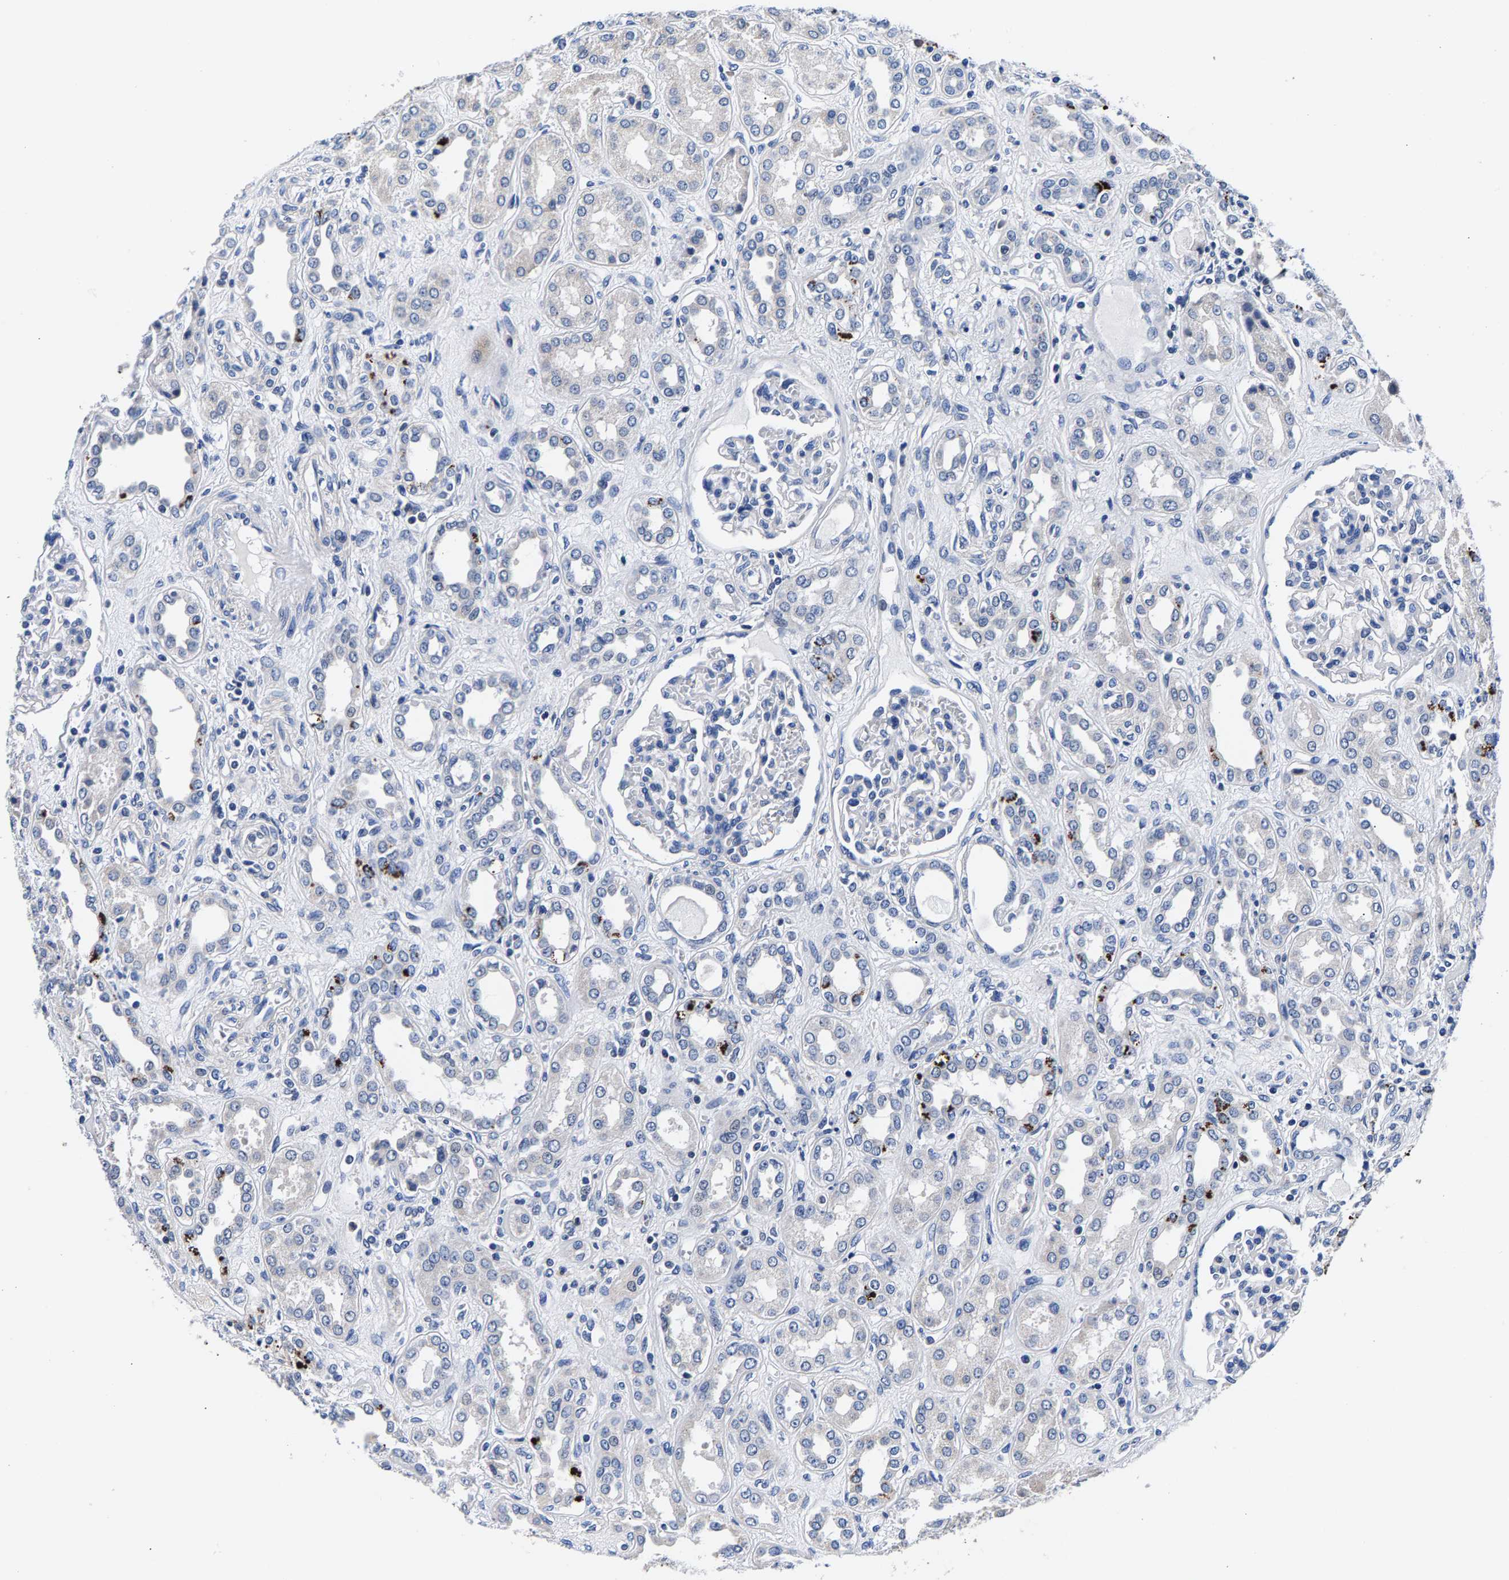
{"staining": {"intensity": "negative", "quantity": "none", "location": "none"}, "tissue": "kidney", "cell_type": "Cells in glomeruli", "image_type": "normal", "snomed": [{"axis": "morphology", "description": "Normal tissue, NOS"}, {"axis": "topography", "description": "Kidney"}], "caption": "Protein analysis of unremarkable kidney shows no significant expression in cells in glomeruli. (DAB (3,3'-diaminobenzidine) immunohistochemistry, high magnification).", "gene": "PHF24", "patient": {"sex": "male", "age": 59}}